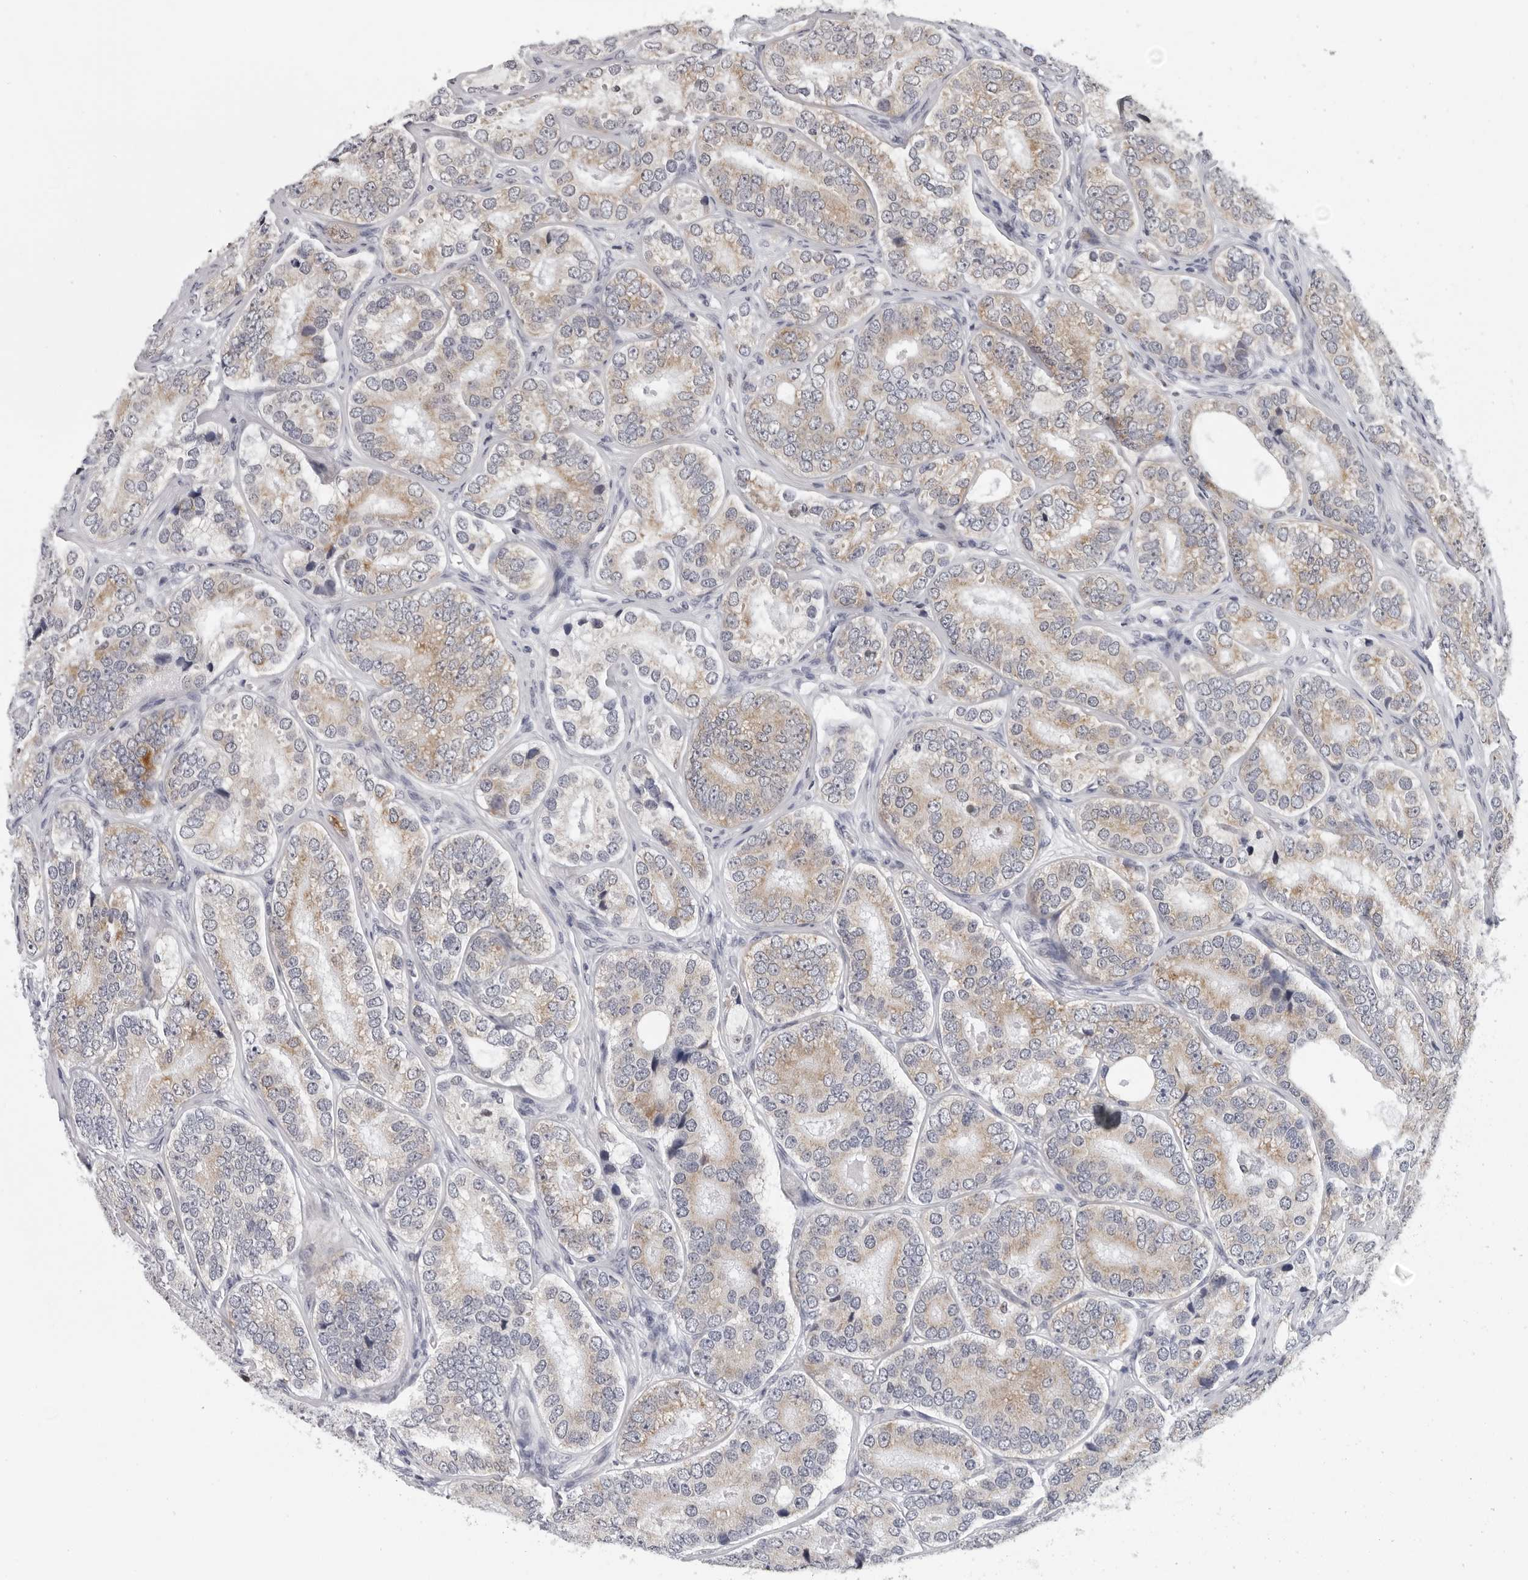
{"staining": {"intensity": "weak", "quantity": "25%-75%", "location": "cytoplasmic/membranous"}, "tissue": "prostate cancer", "cell_type": "Tumor cells", "image_type": "cancer", "snomed": [{"axis": "morphology", "description": "Adenocarcinoma, High grade"}, {"axis": "topography", "description": "Prostate"}], "caption": "Protein expression analysis of human prostate cancer (high-grade adenocarcinoma) reveals weak cytoplasmic/membranous expression in approximately 25%-75% of tumor cells.", "gene": "CPT2", "patient": {"sex": "male", "age": 56}}